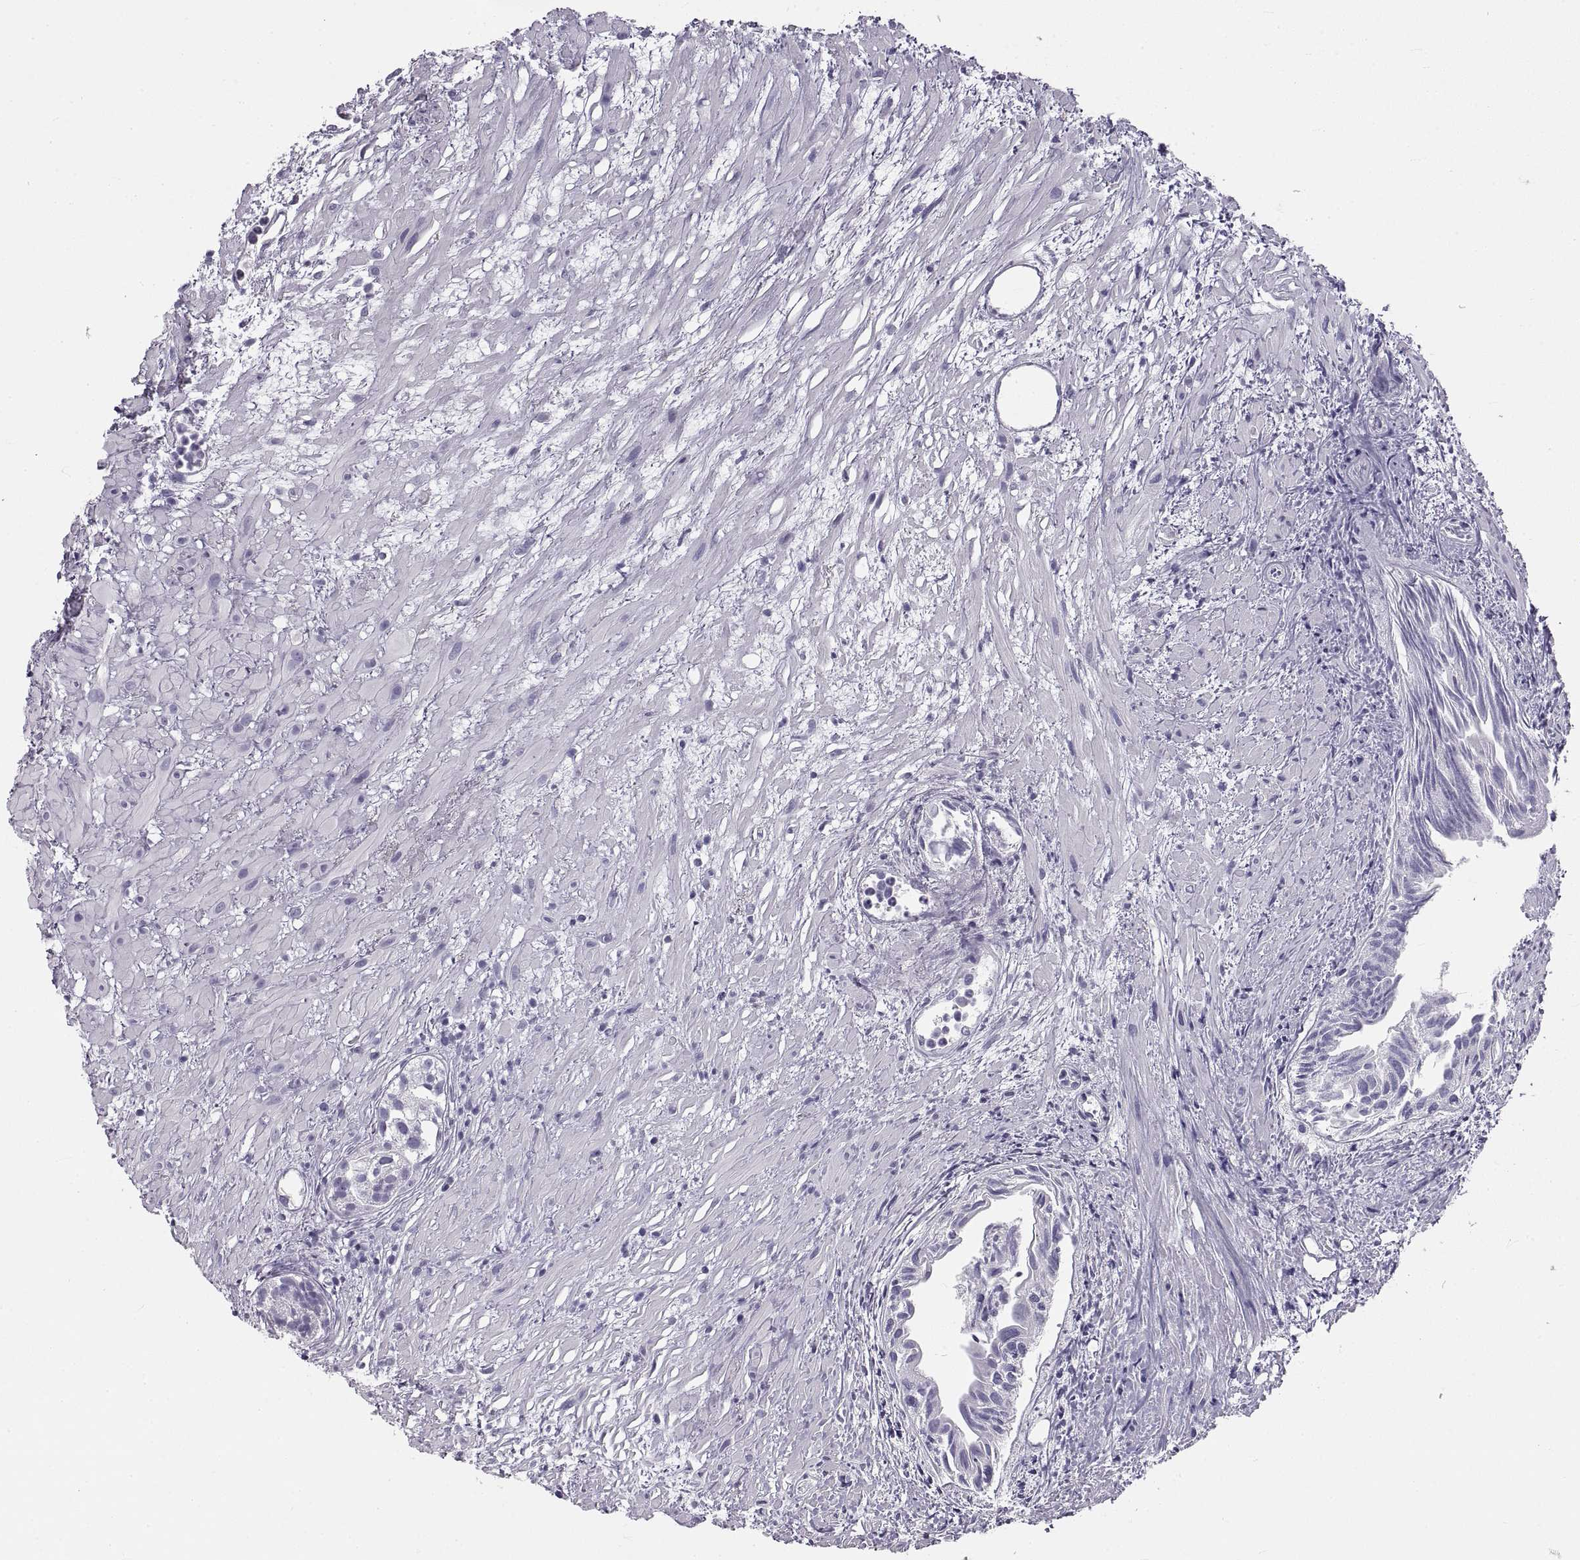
{"staining": {"intensity": "negative", "quantity": "none", "location": "none"}, "tissue": "prostate cancer", "cell_type": "Tumor cells", "image_type": "cancer", "snomed": [{"axis": "morphology", "description": "Adenocarcinoma, High grade"}, {"axis": "topography", "description": "Prostate"}], "caption": "Immunohistochemistry image of prostate cancer stained for a protein (brown), which displays no staining in tumor cells.", "gene": "RLBP1", "patient": {"sex": "male", "age": 79}}